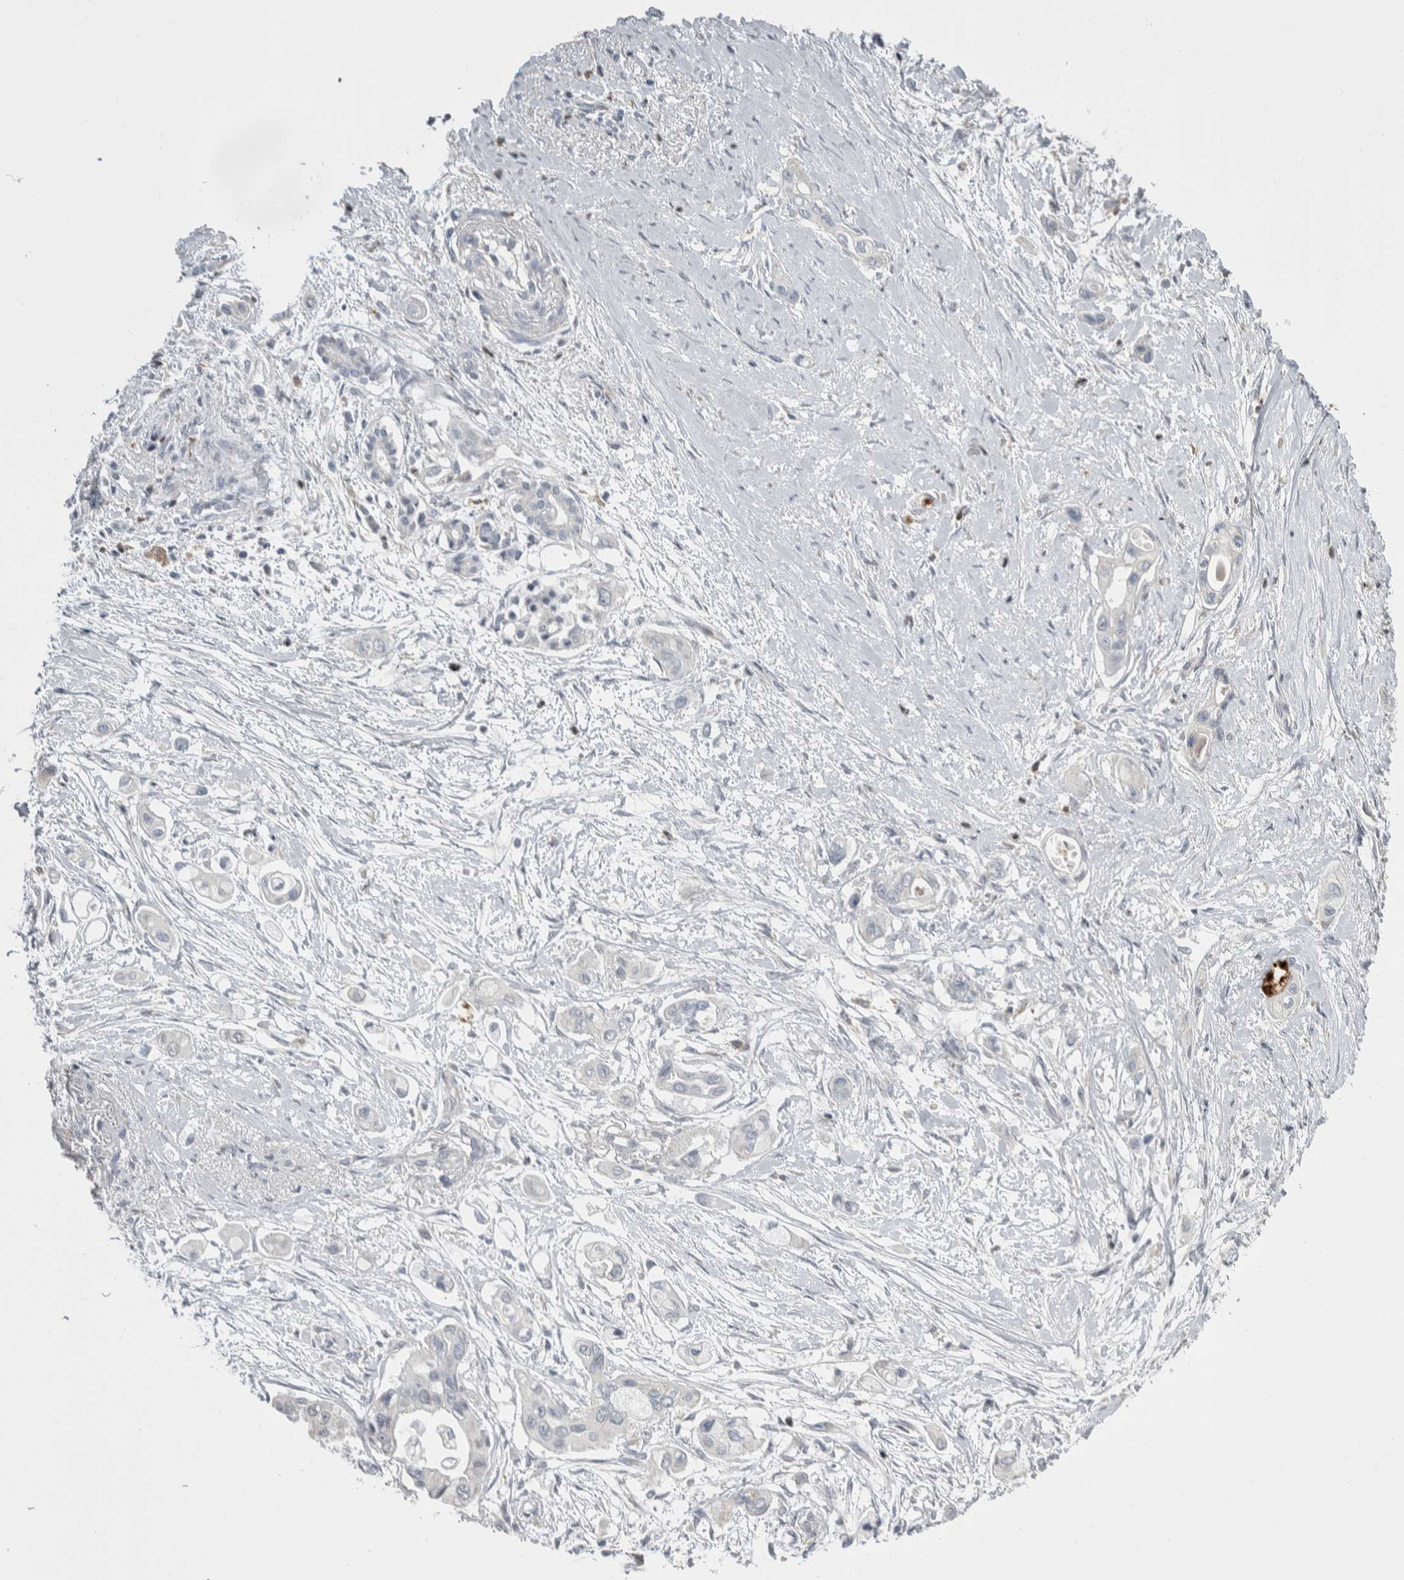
{"staining": {"intensity": "negative", "quantity": "none", "location": "none"}, "tissue": "pancreatic cancer", "cell_type": "Tumor cells", "image_type": "cancer", "snomed": [{"axis": "morphology", "description": "Adenocarcinoma, NOS"}, {"axis": "topography", "description": "Pancreas"}], "caption": "This is a histopathology image of immunohistochemistry (IHC) staining of pancreatic cancer (adenocarcinoma), which shows no staining in tumor cells. Nuclei are stained in blue.", "gene": "CEP295NL", "patient": {"sex": "male", "age": 59}}